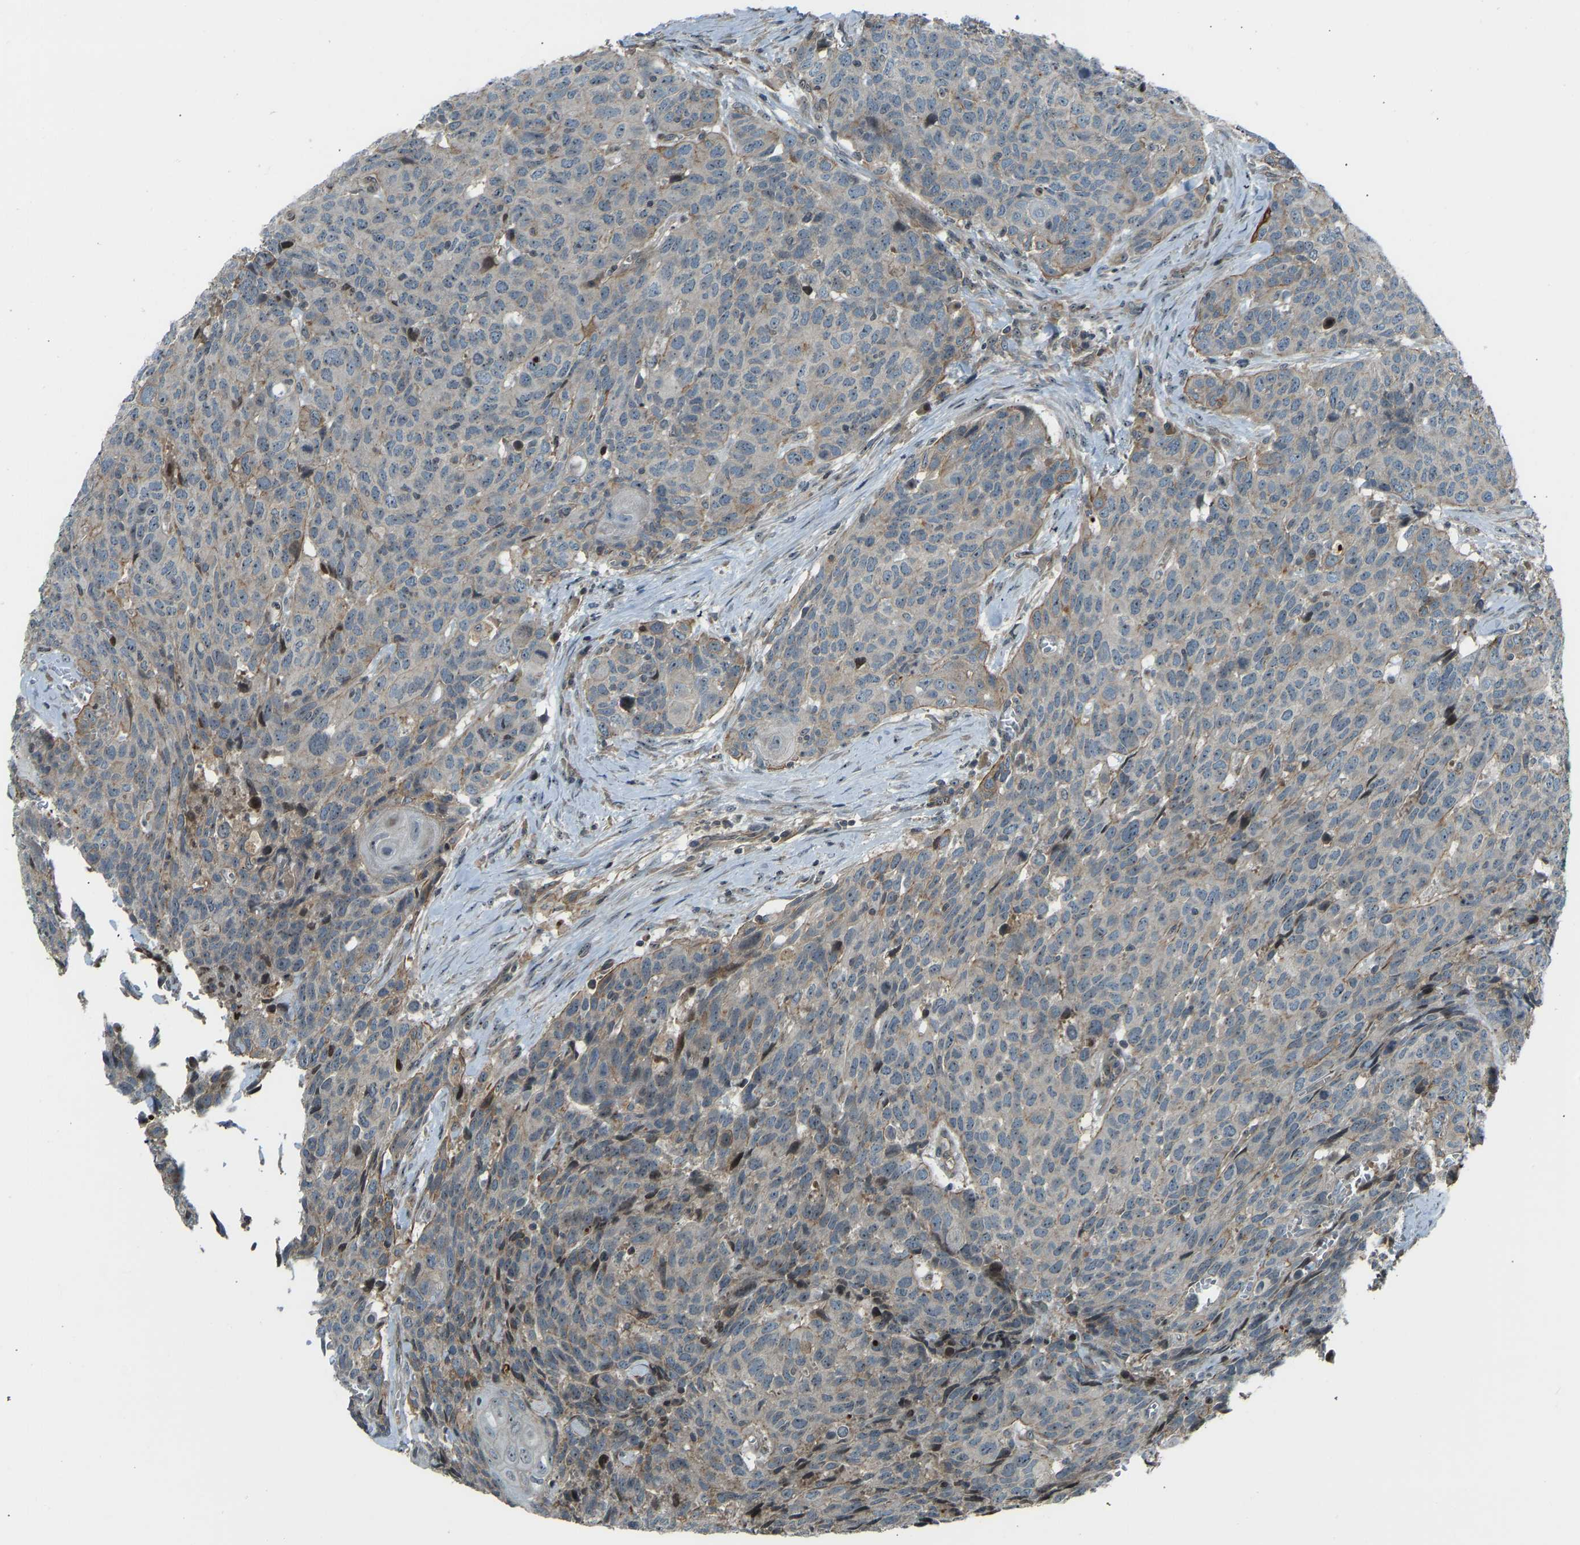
{"staining": {"intensity": "weak", "quantity": "25%-75%", "location": "cytoplasmic/membranous"}, "tissue": "head and neck cancer", "cell_type": "Tumor cells", "image_type": "cancer", "snomed": [{"axis": "morphology", "description": "Squamous cell carcinoma, NOS"}, {"axis": "topography", "description": "Head-Neck"}], "caption": "Approximately 25%-75% of tumor cells in head and neck cancer (squamous cell carcinoma) show weak cytoplasmic/membranous protein positivity as visualized by brown immunohistochemical staining.", "gene": "SVOPL", "patient": {"sex": "male", "age": 66}}